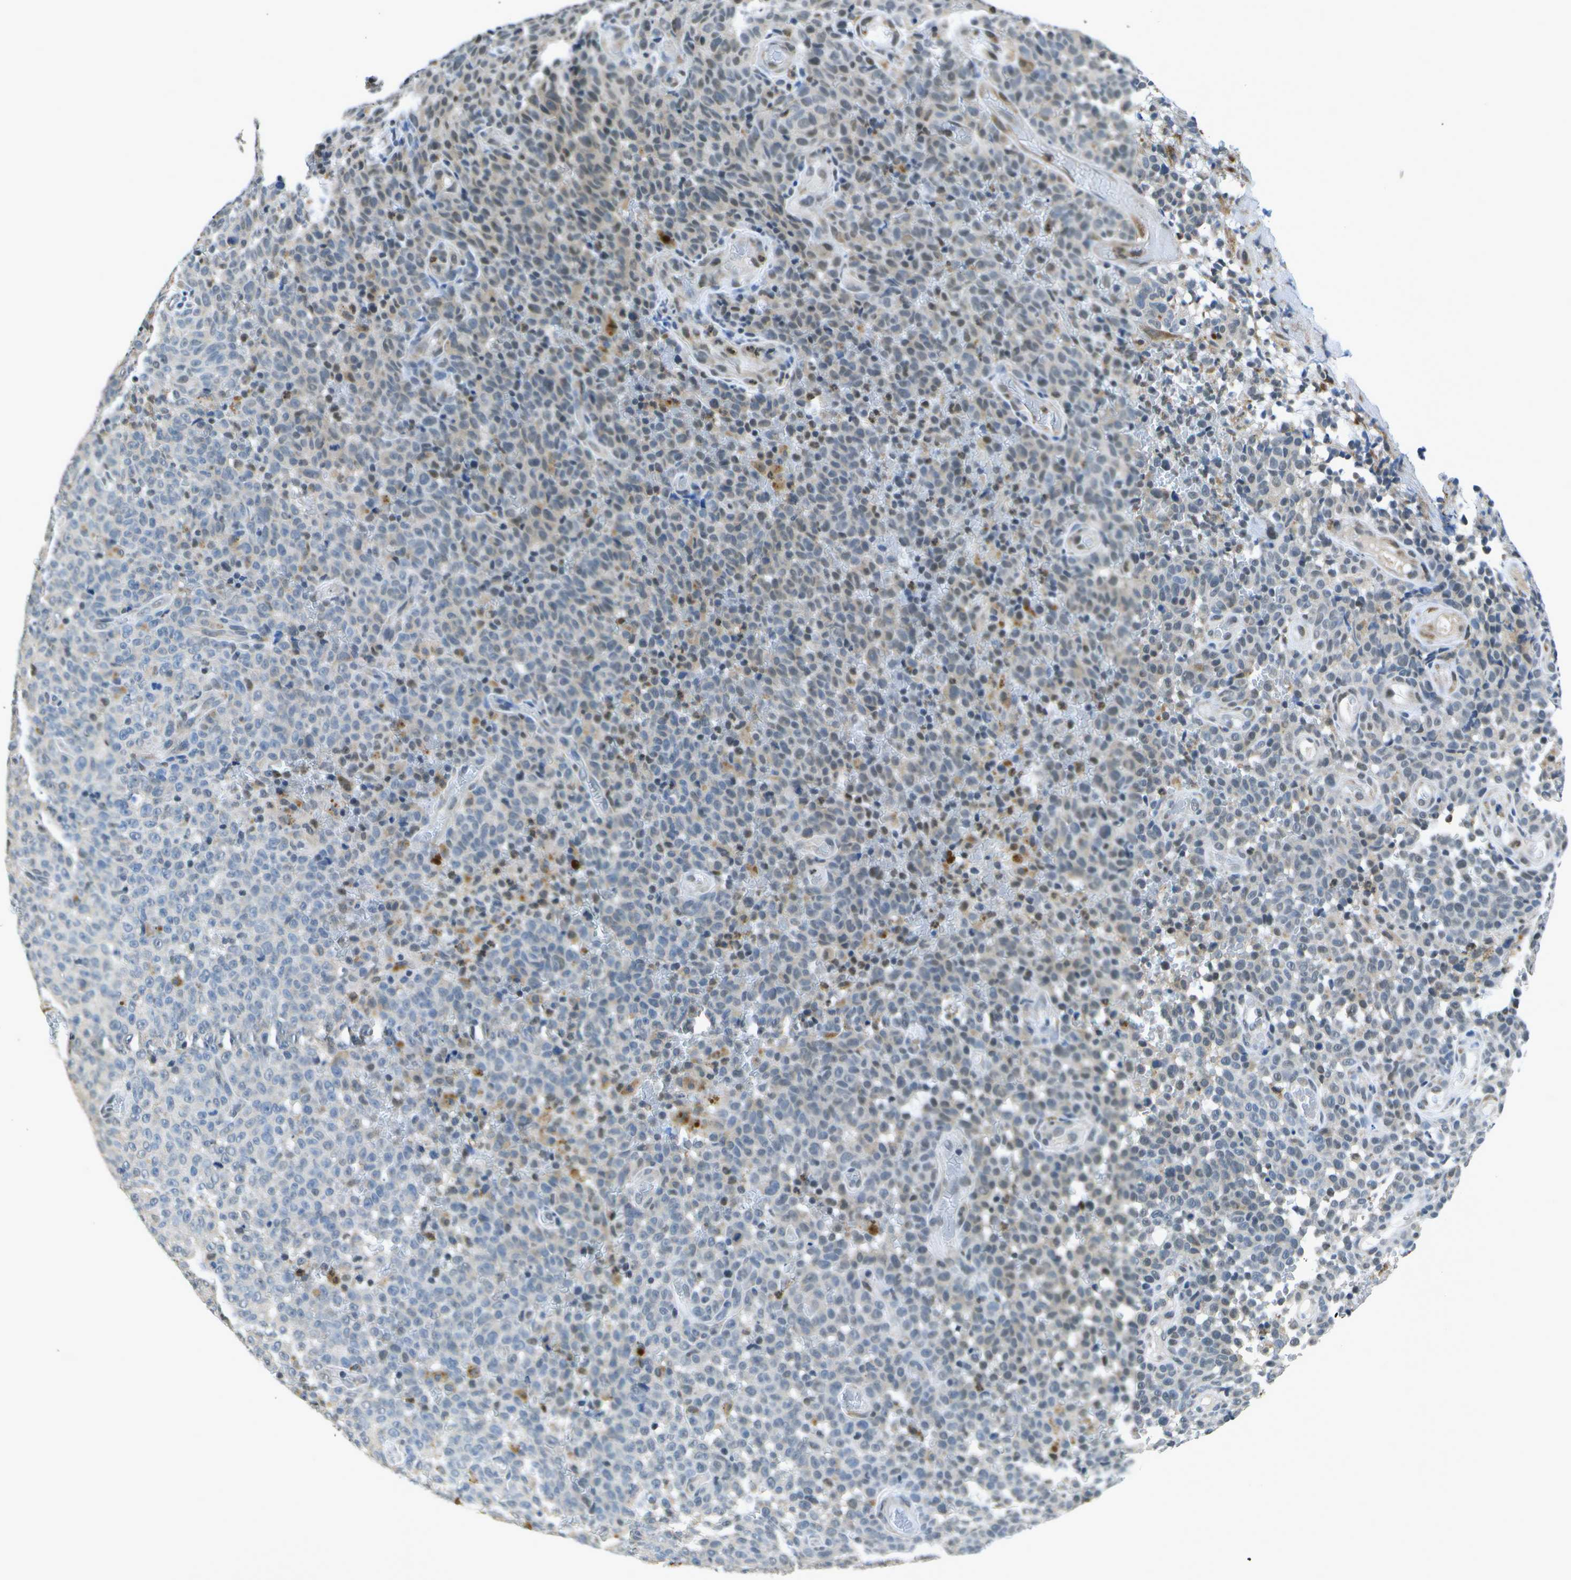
{"staining": {"intensity": "weak", "quantity": "25%-75%", "location": "nuclear"}, "tissue": "melanoma", "cell_type": "Tumor cells", "image_type": "cancer", "snomed": [{"axis": "morphology", "description": "Malignant melanoma, NOS"}, {"axis": "topography", "description": "Skin"}], "caption": "Immunohistochemistry micrograph of human melanoma stained for a protein (brown), which displays low levels of weak nuclear expression in about 25%-75% of tumor cells.", "gene": "DSE", "patient": {"sex": "female", "age": 82}}